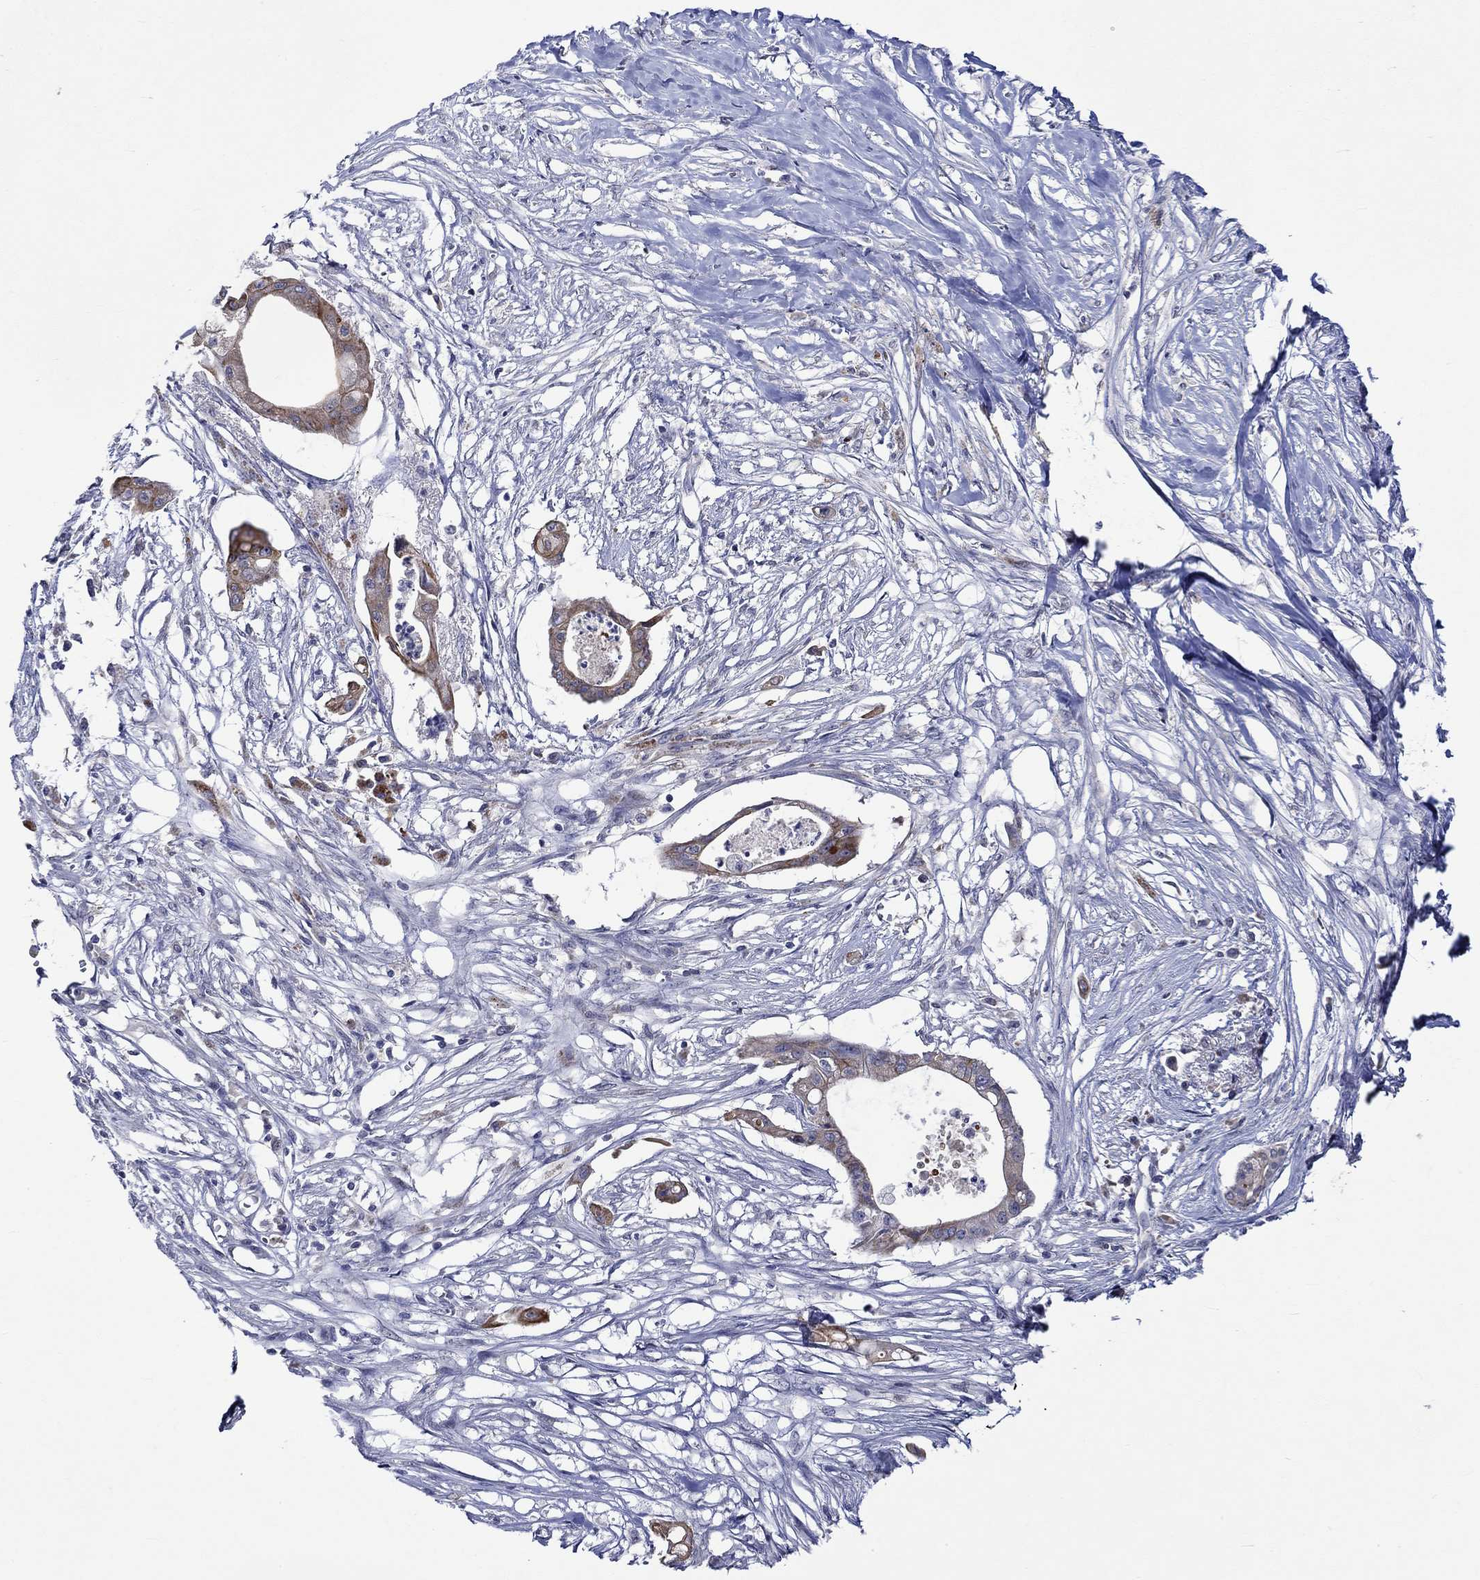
{"staining": {"intensity": "moderate", "quantity": ">75%", "location": "cytoplasmic/membranous"}, "tissue": "pancreatic cancer", "cell_type": "Tumor cells", "image_type": "cancer", "snomed": [{"axis": "morphology", "description": "Normal tissue, NOS"}, {"axis": "morphology", "description": "Adenocarcinoma, NOS"}, {"axis": "topography", "description": "Pancreas"}], "caption": "Protein staining displays moderate cytoplasmic/membranous staining in about >75% of tumor cells in pancreatic cancer (adenocarcinoma). (DAB (3,3'-diaminobenzidine) IHC with brightfield microscopy, high magnification).", "gene": "DDX3Y", "patient": {"sex": "female", "age": 58}}